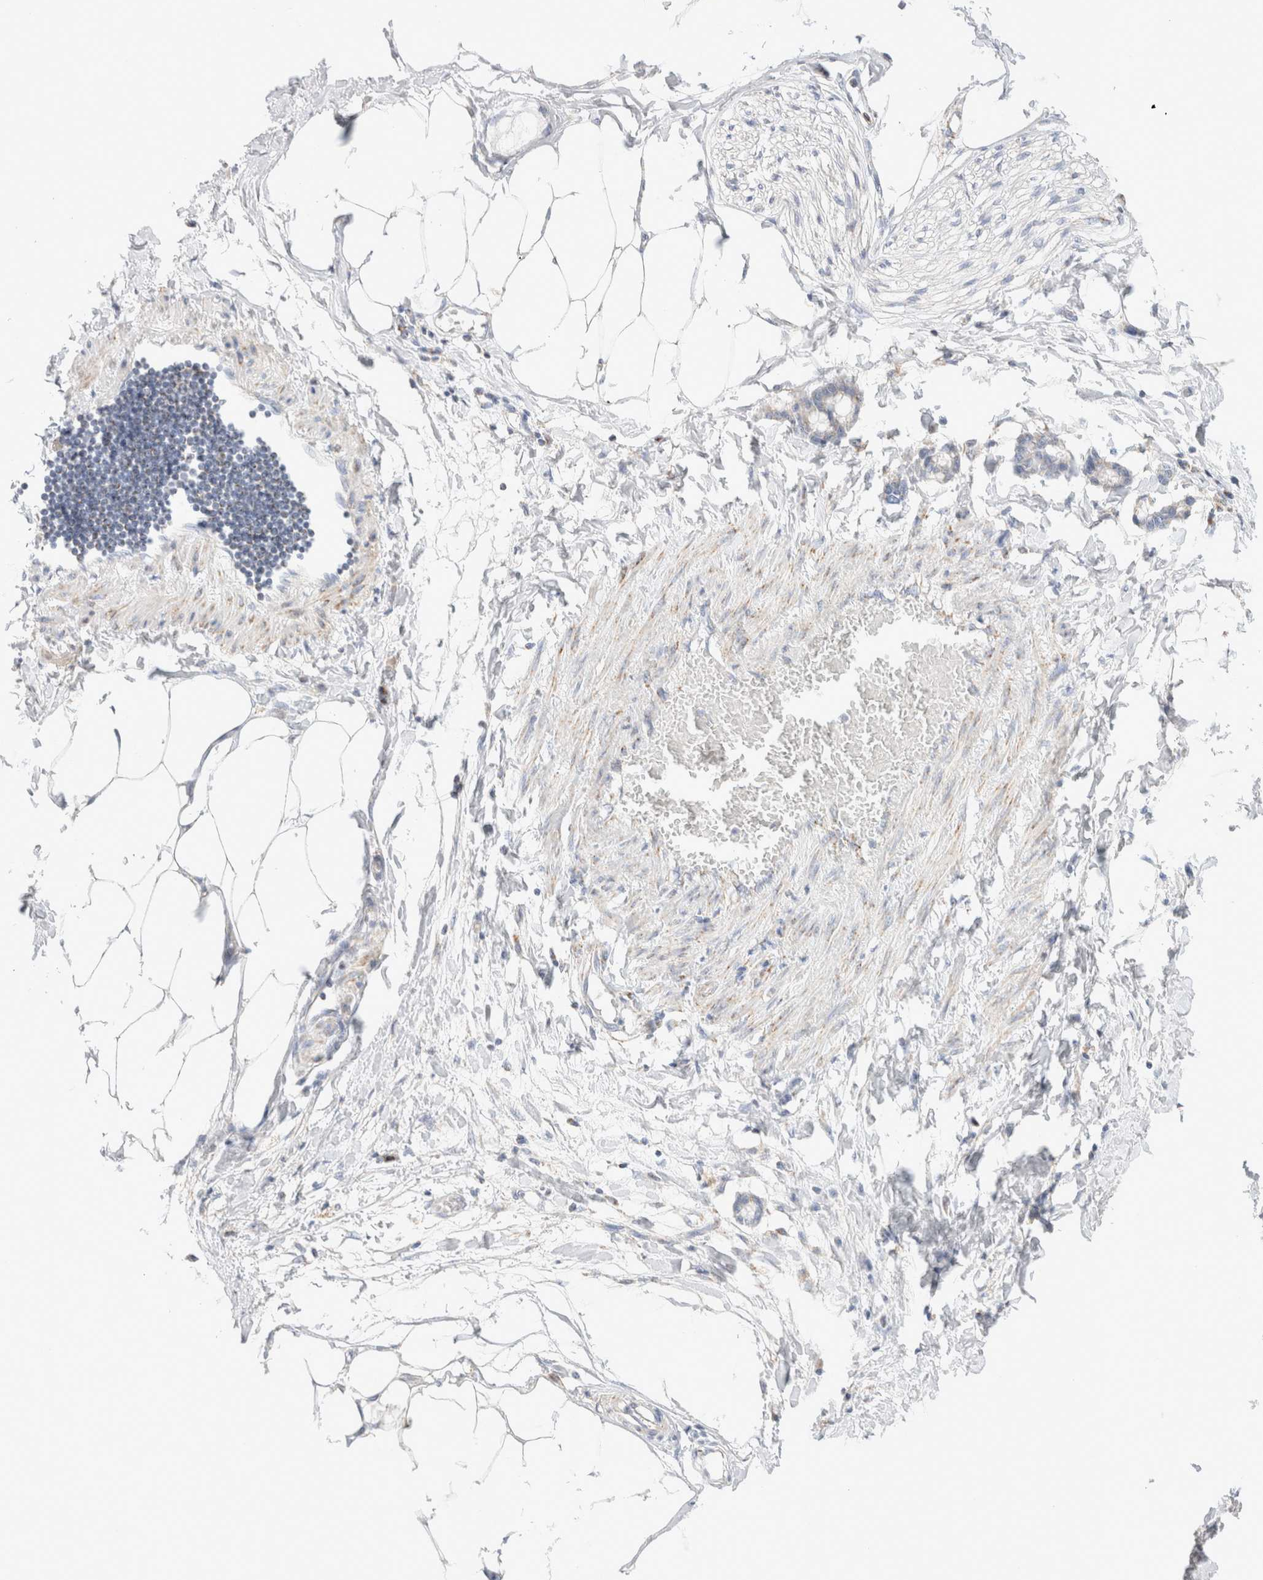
{"staining": {"intensity": "negative", "quantity": "none", "location": "none"}, "tissue": "adipose tissue", "cell_type": "Adipocytes", "image_type": "normal", "snomed": [{"axis": "morphology", "description": "Normal tissue, NOS"}, {"axis": "morphology", "description": "Adenocarcinoma, NOS"}, {"axis": "topography", "description": "Colon"}, {"axis": "topography", "description": "Peripheral nerve tissue"}], "caption": "A high-resolution micrograph shows IHC staining of unremarkable adipose tissue, which reveals no significant staining in adipocytes.", "gene": "ATP6V1C1", "patient": {"sex": "male", "age": 14}}